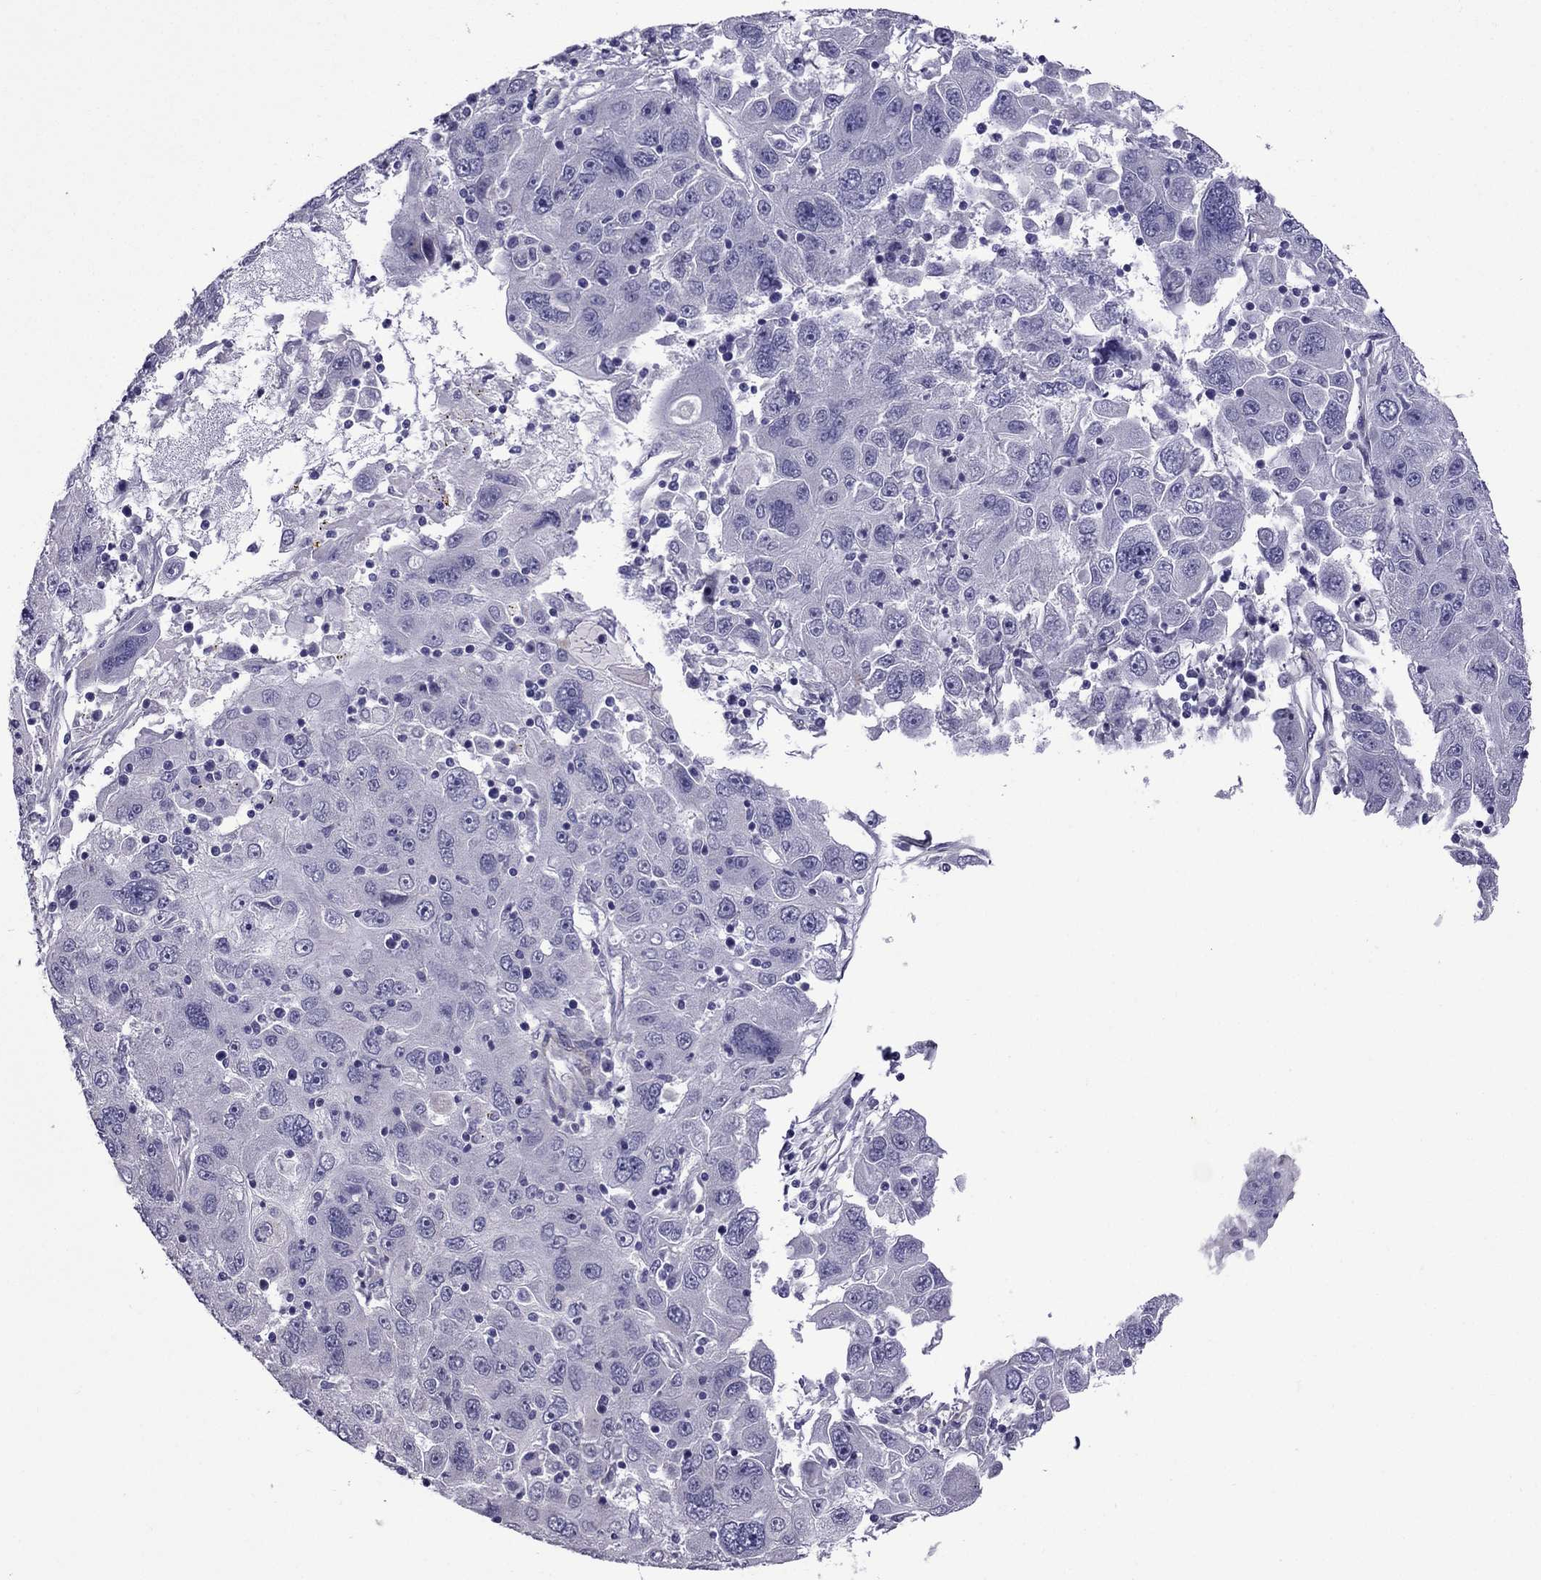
{"staining": {"intensity": "negative", "quantity": "none", "location": "none"}, "tissue": "stomach cancer", "cell_type": "Tumor cells", "image_type": "cancer", "snomed": [{"axis": "morphology", "description": "Adenocarcinoma, NOS"}, {"axis": "topography", "description": "Stomach"}], "caption": "Tumor cells show no significant protein positivity in stomach cancer (adenocarcinoma). (DAB immunohistochemistry with hematoxylin counter stain).", "gene": "CHRNA5", "patient": {"sex": "male", "age": 56}}